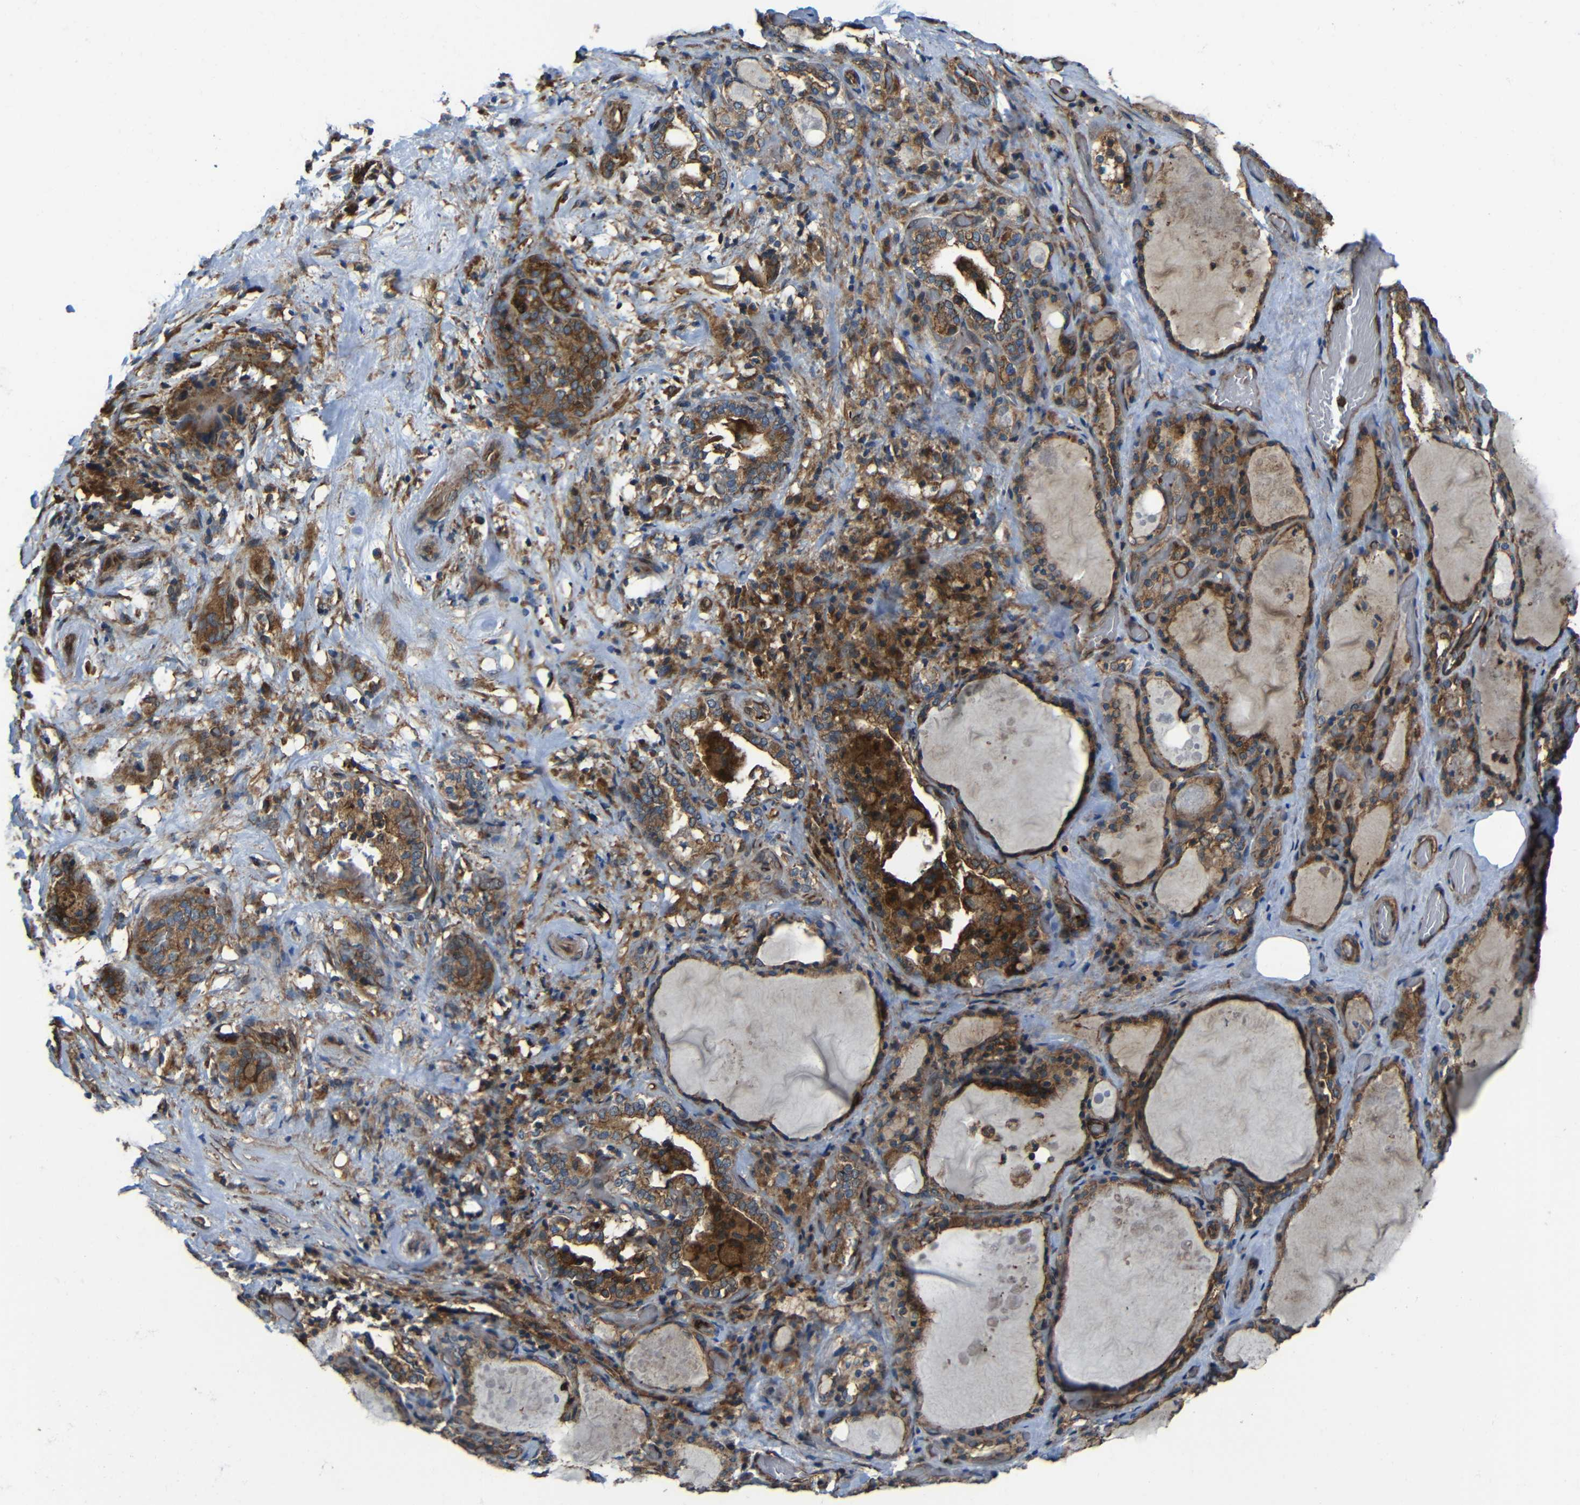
{"staining": {"intensity": "moderate", "quantity": ">75%", "location": "cytoplasmic/membranous"}, "tissue": "thyroid gland", "cell_type": "Glandular cells", "image_type": "normal", "snomed": [{"axis": "morphology", "description": "Normal tissue, NOS"}, {"axis": "topography", "description": "Thyroid gland"}], "caption": "This photomicrograph displays IHC staining of normal thyroid gland, with medium moderate cytoplasmic/membranous positivity in approximately >75% of glandular cells.", "gene": "PTCH1", "patient": {"sex": "male", "age": 61}}